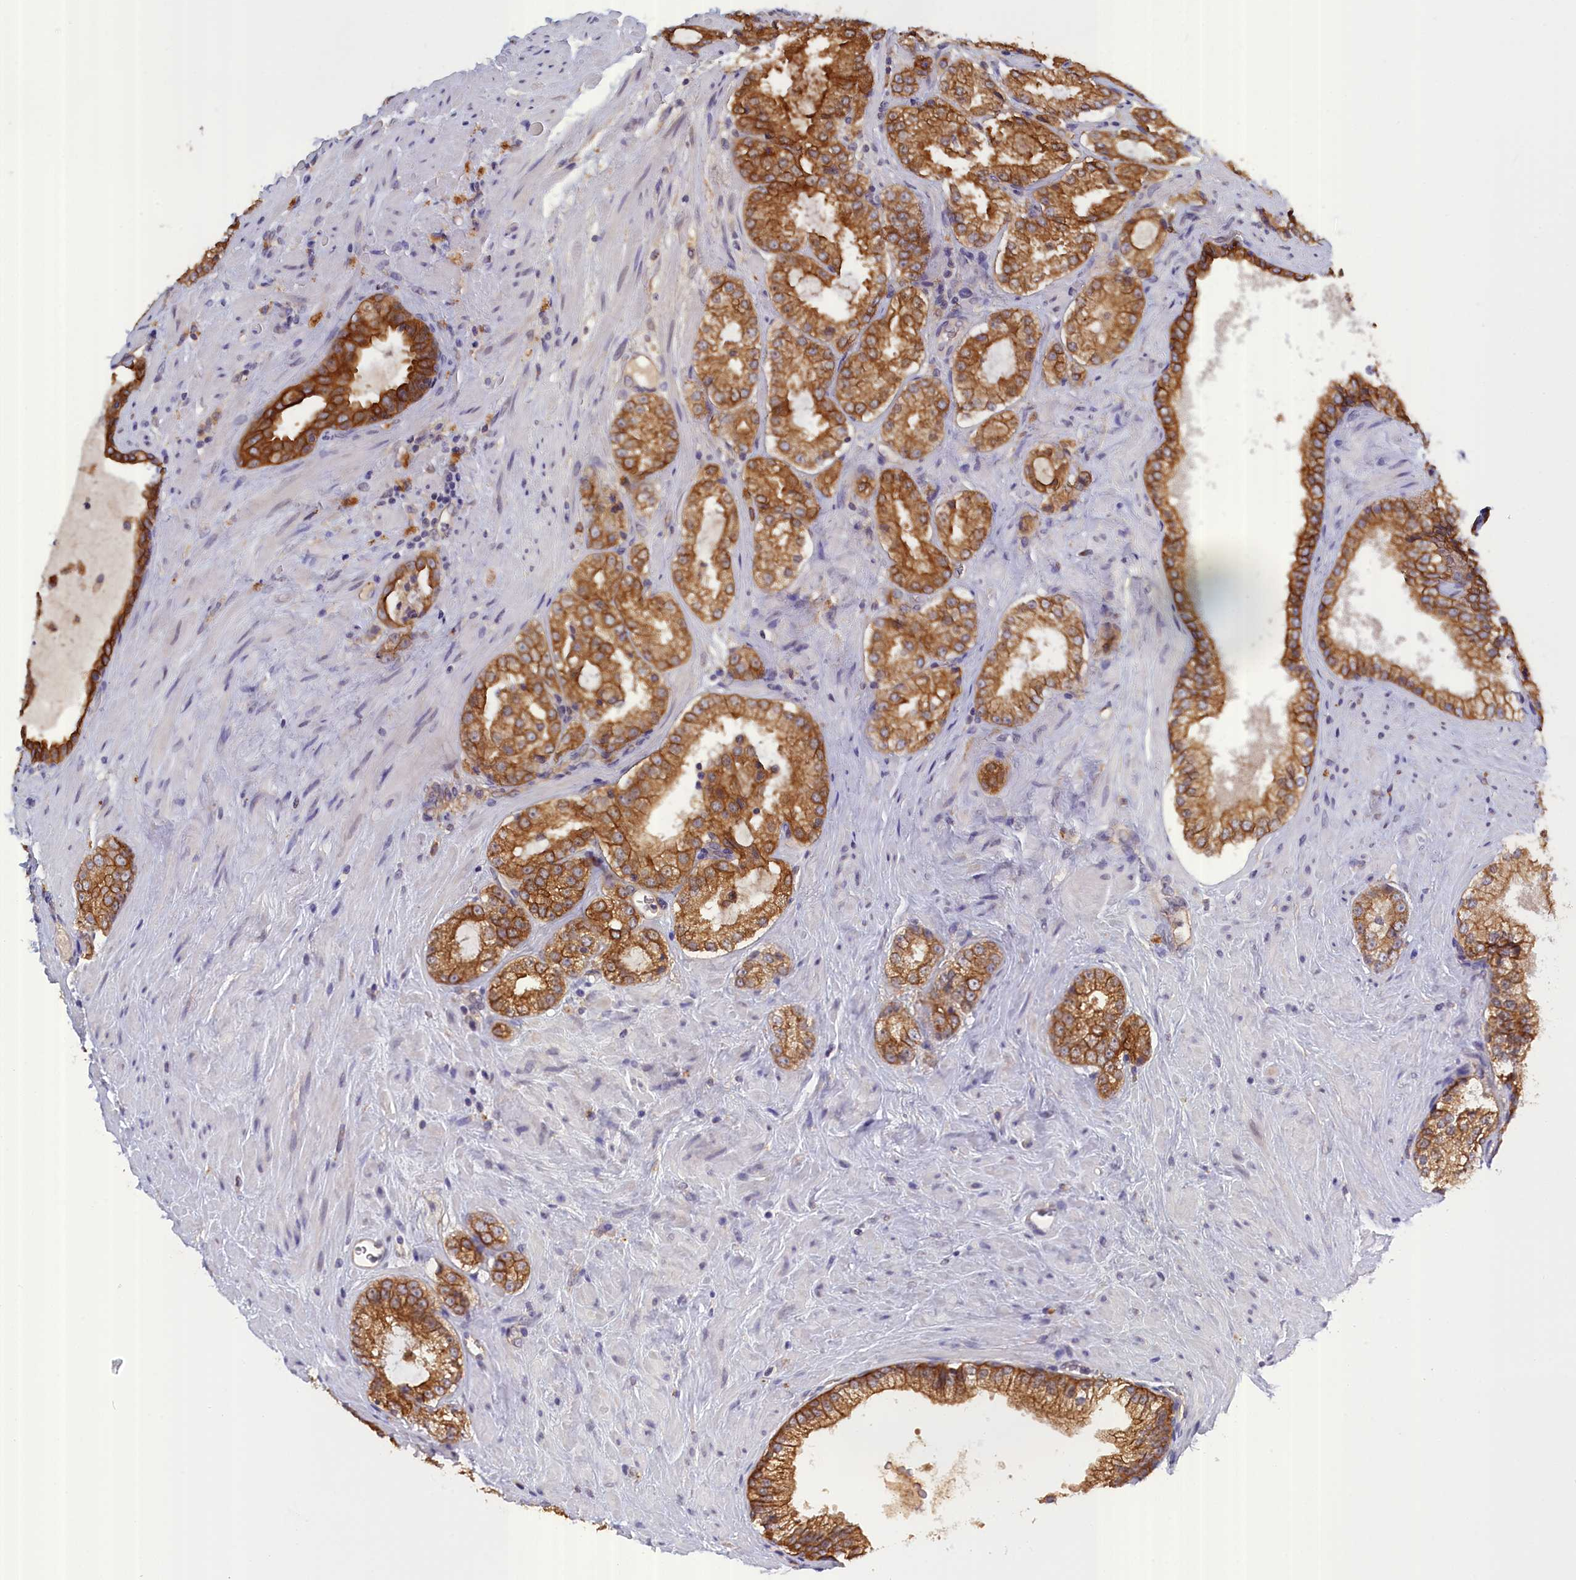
{"staining": {"intensity": "moderate", "quantity": ">75%", "location": "cytoplasmic/membranous"}, "tissue": "prostate cancer", "cell_type": "Tumor cells", "image_type": "cancer", "snomed": [{"axis": "morphology", "description": "Adenocarcinoma, High grade"}, {"axis": "topography", "description": "Prostate"}], "caption": "A micrograph of high-grade adenocarcinoma (prostate) stained for a protein reveals moderate cytoplasmic/membranous brown staining in tumor cells.", "gene": "COL19A1", "patient": {"sex": "male", "age": 73}}